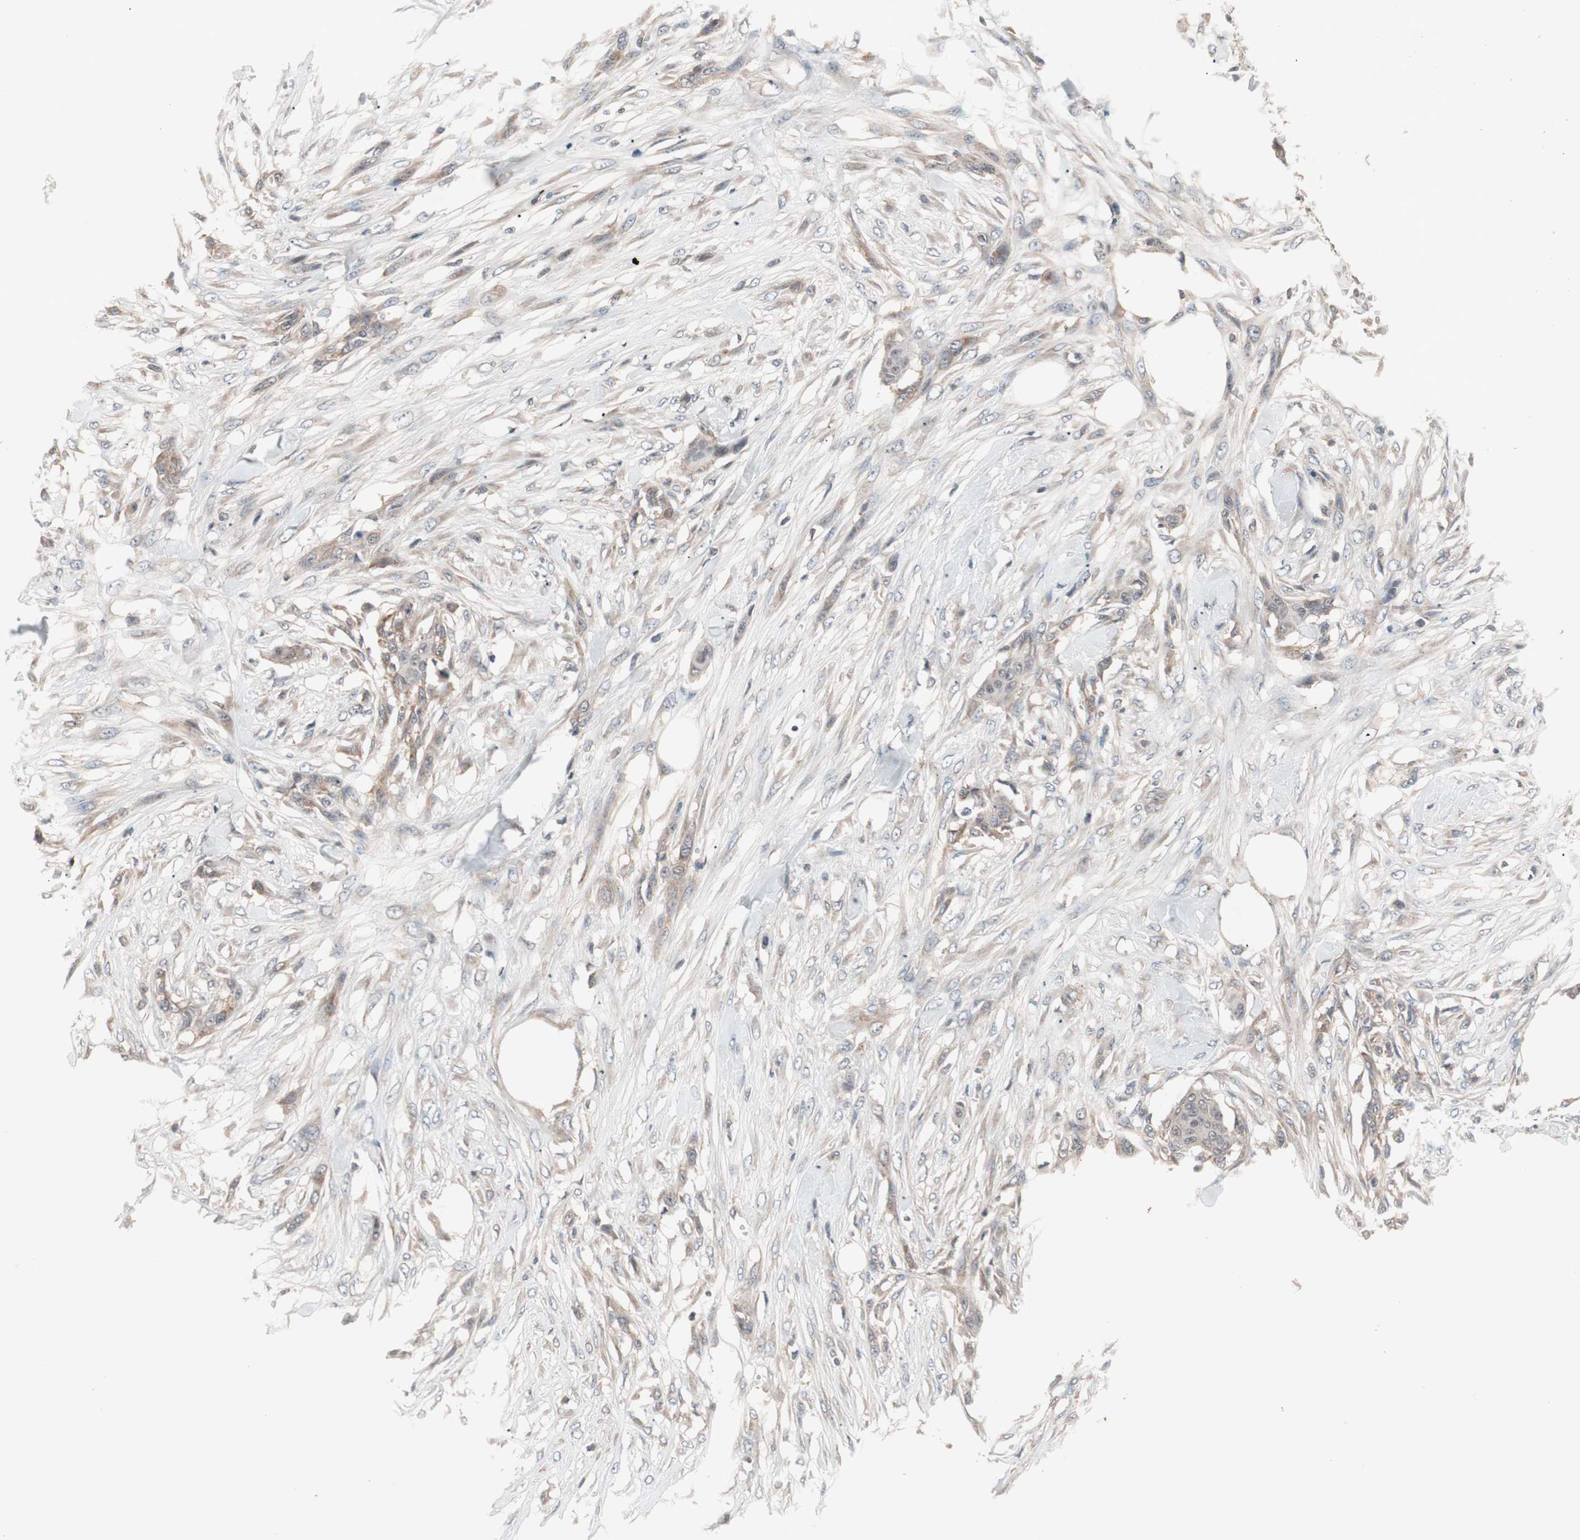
{"staining": {"intensity": "weak", "quantity": "<25%", "location": "cytoplasmic/membranous,nuclear"}, "tissue": "skin cancer", "cell_type": "Tumor cells", "image_type": "cancer", "snomed": [{"axis": "morphology", "description": "Squamous cell carcinoma, NOS"}, {"axis": "topography", "description": "Skin"}], "caption": "Protein analysis of skin squamous cell carcinoma demonstrates no significant staining in tumor cells.", "gene": "IRS1", "patient": {"sex": "female", "age": 59}}